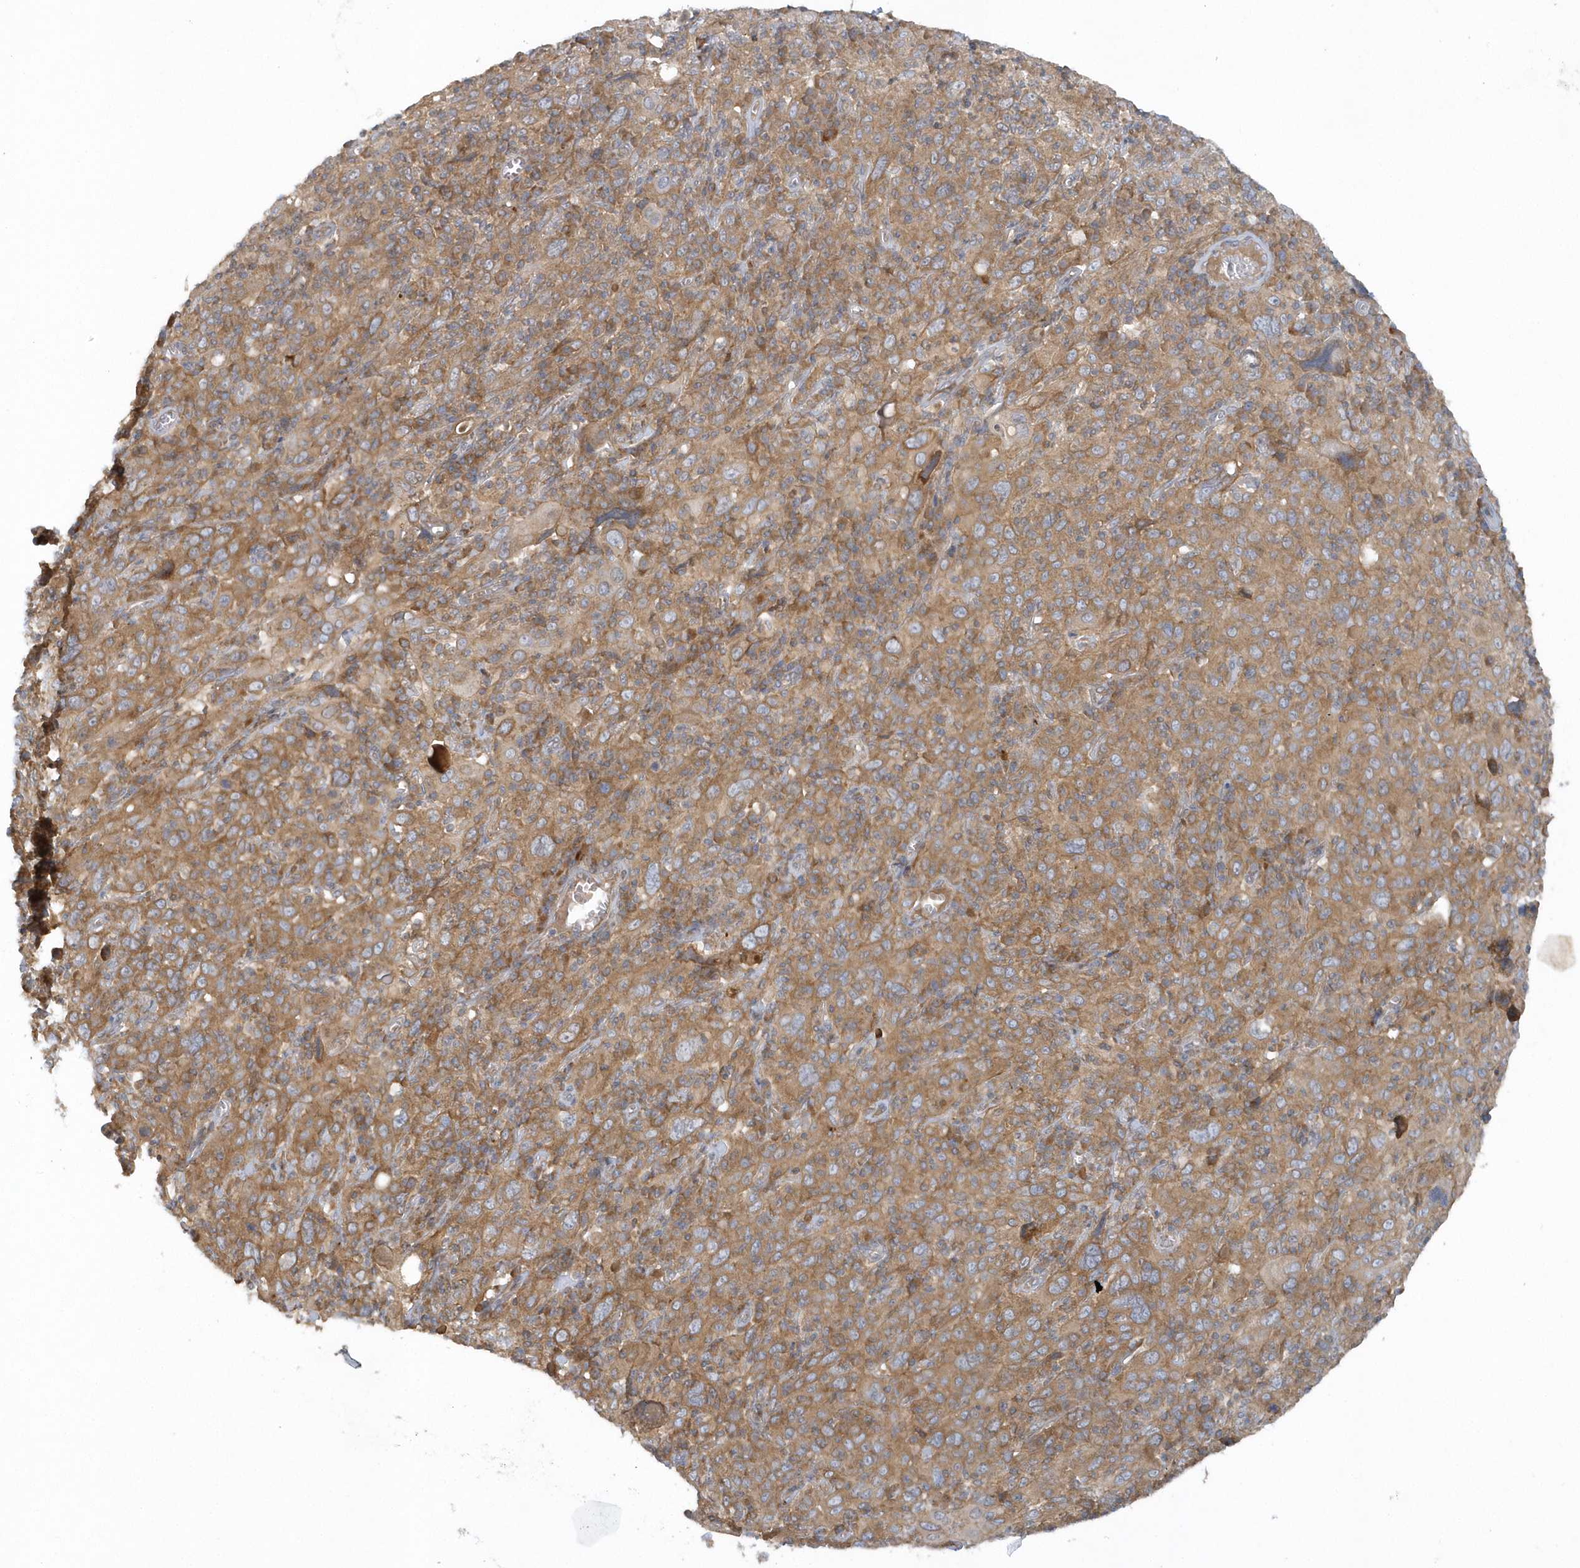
{"staining": {"intensity": "moderate", "quantity": ">75%", "location": "cytoplasmic/membranous"}, "tissue": "cervical cancer", "cell_type": "Tumor cells", "image_type": "cancer", "snomed": [{"axis": "morphology", "description": "Squamous cell carcinoma, NOS"}, {"axis": "topography", "description": "Cervix"}], "caption": "The histopathology image reveals immunohistochemical staining of cervical squamous cell carcinoma. There is moderate cytoplasmic/membranous positivity is appreciated in about >75% of tumor cells.", "gene": "CNOT10", "patient": {"sex": "female", "age": 46}}